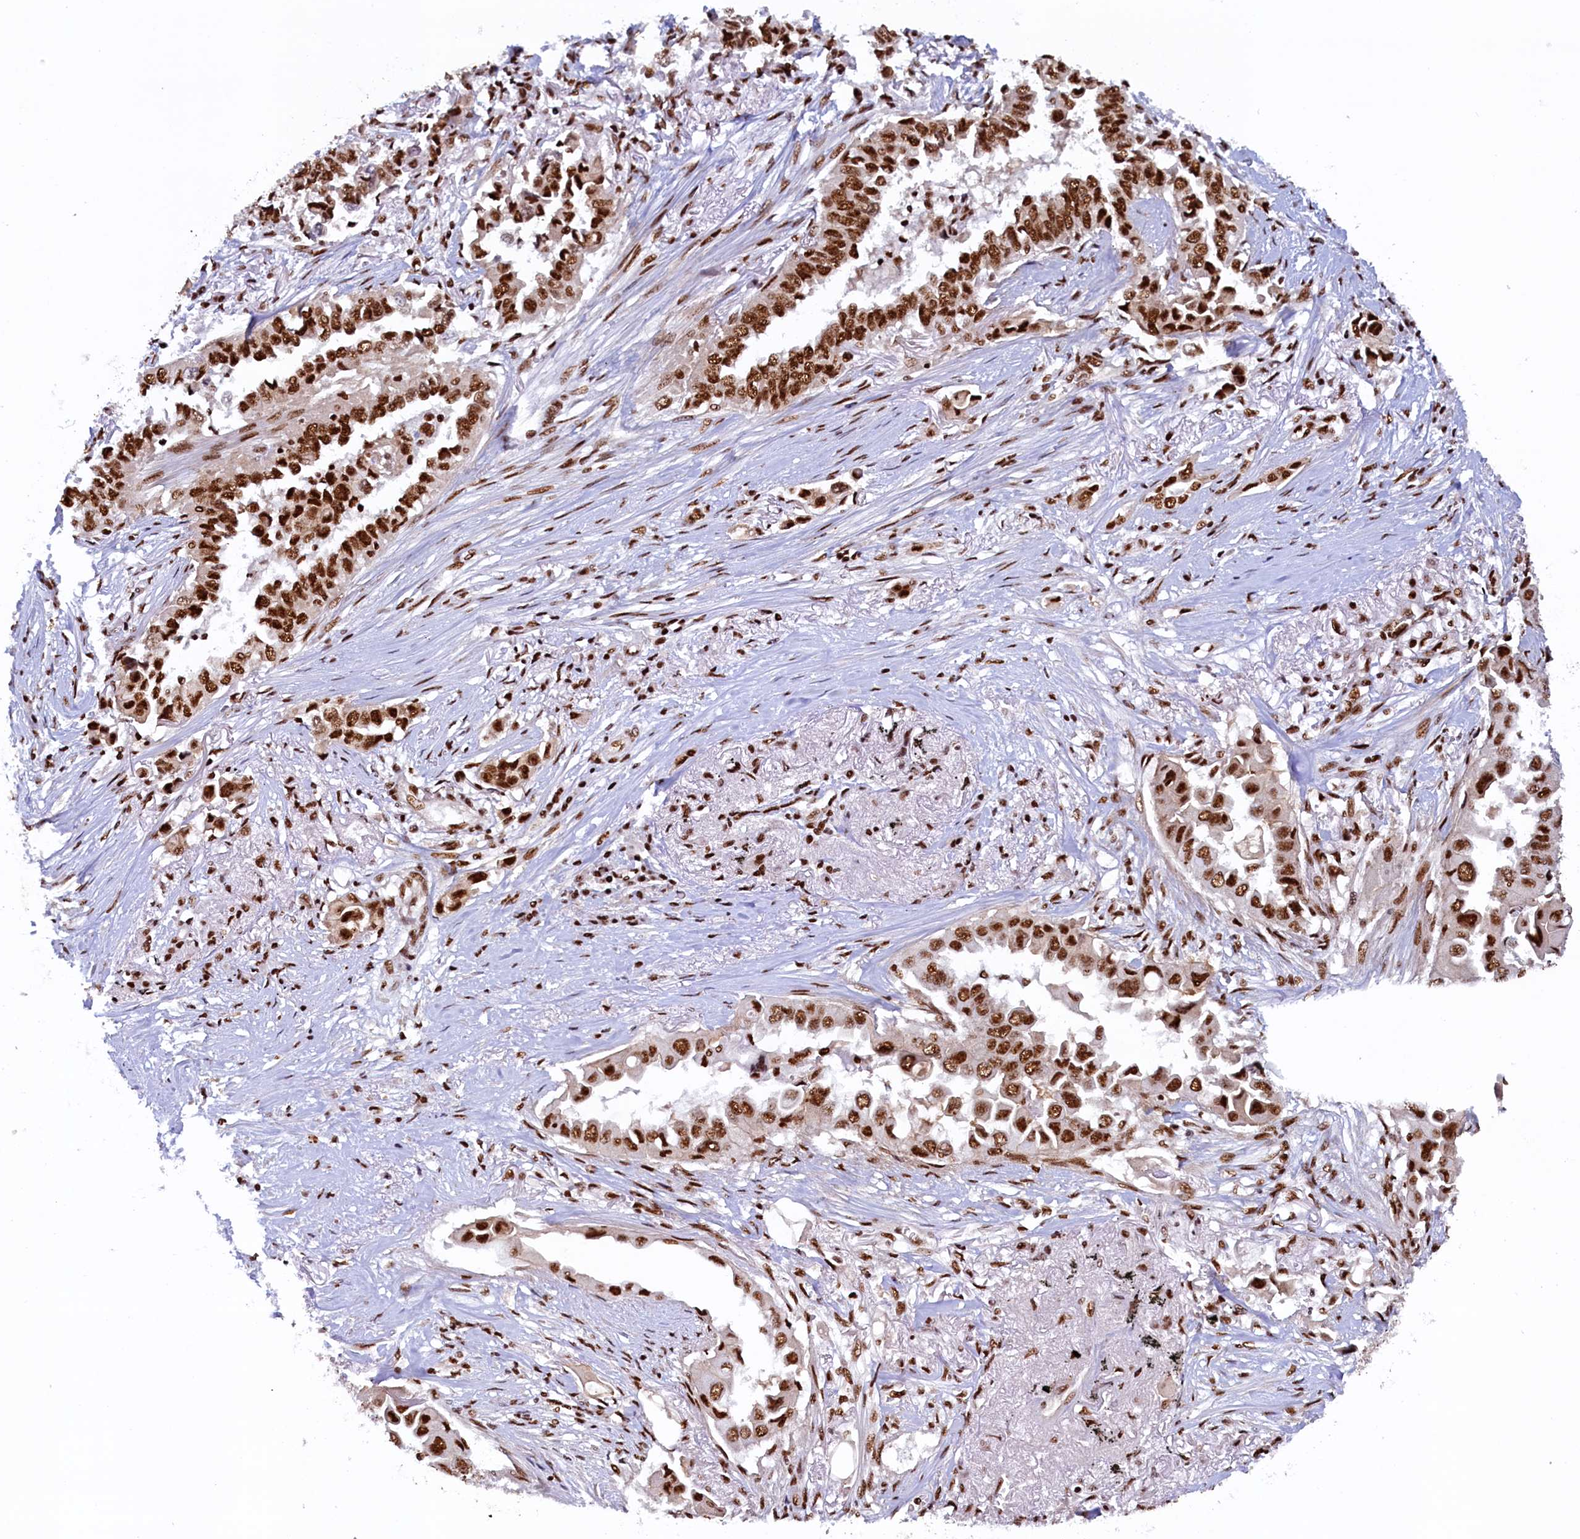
{"staining": {"intensity": "strong", "quantity": ">75%", "location": "nuclear"}, "tissue": "lung cancer", "cell_type": "Tumor cells", "image_type": "cancer", "snomed": [{"axis": "morphology", "description": "Adenocarcinoma, NOS"}, {"axis": "topography", "description": "Lung"}], "caption": "Approximately >75% of tumor cells in human adenocarcinoma (lung) show strong nuclear protein positivity as visualized by brown immunohistochemical staining.", "gene": "ZC3H18", "patient": {"sex": "female", "age": 76}}